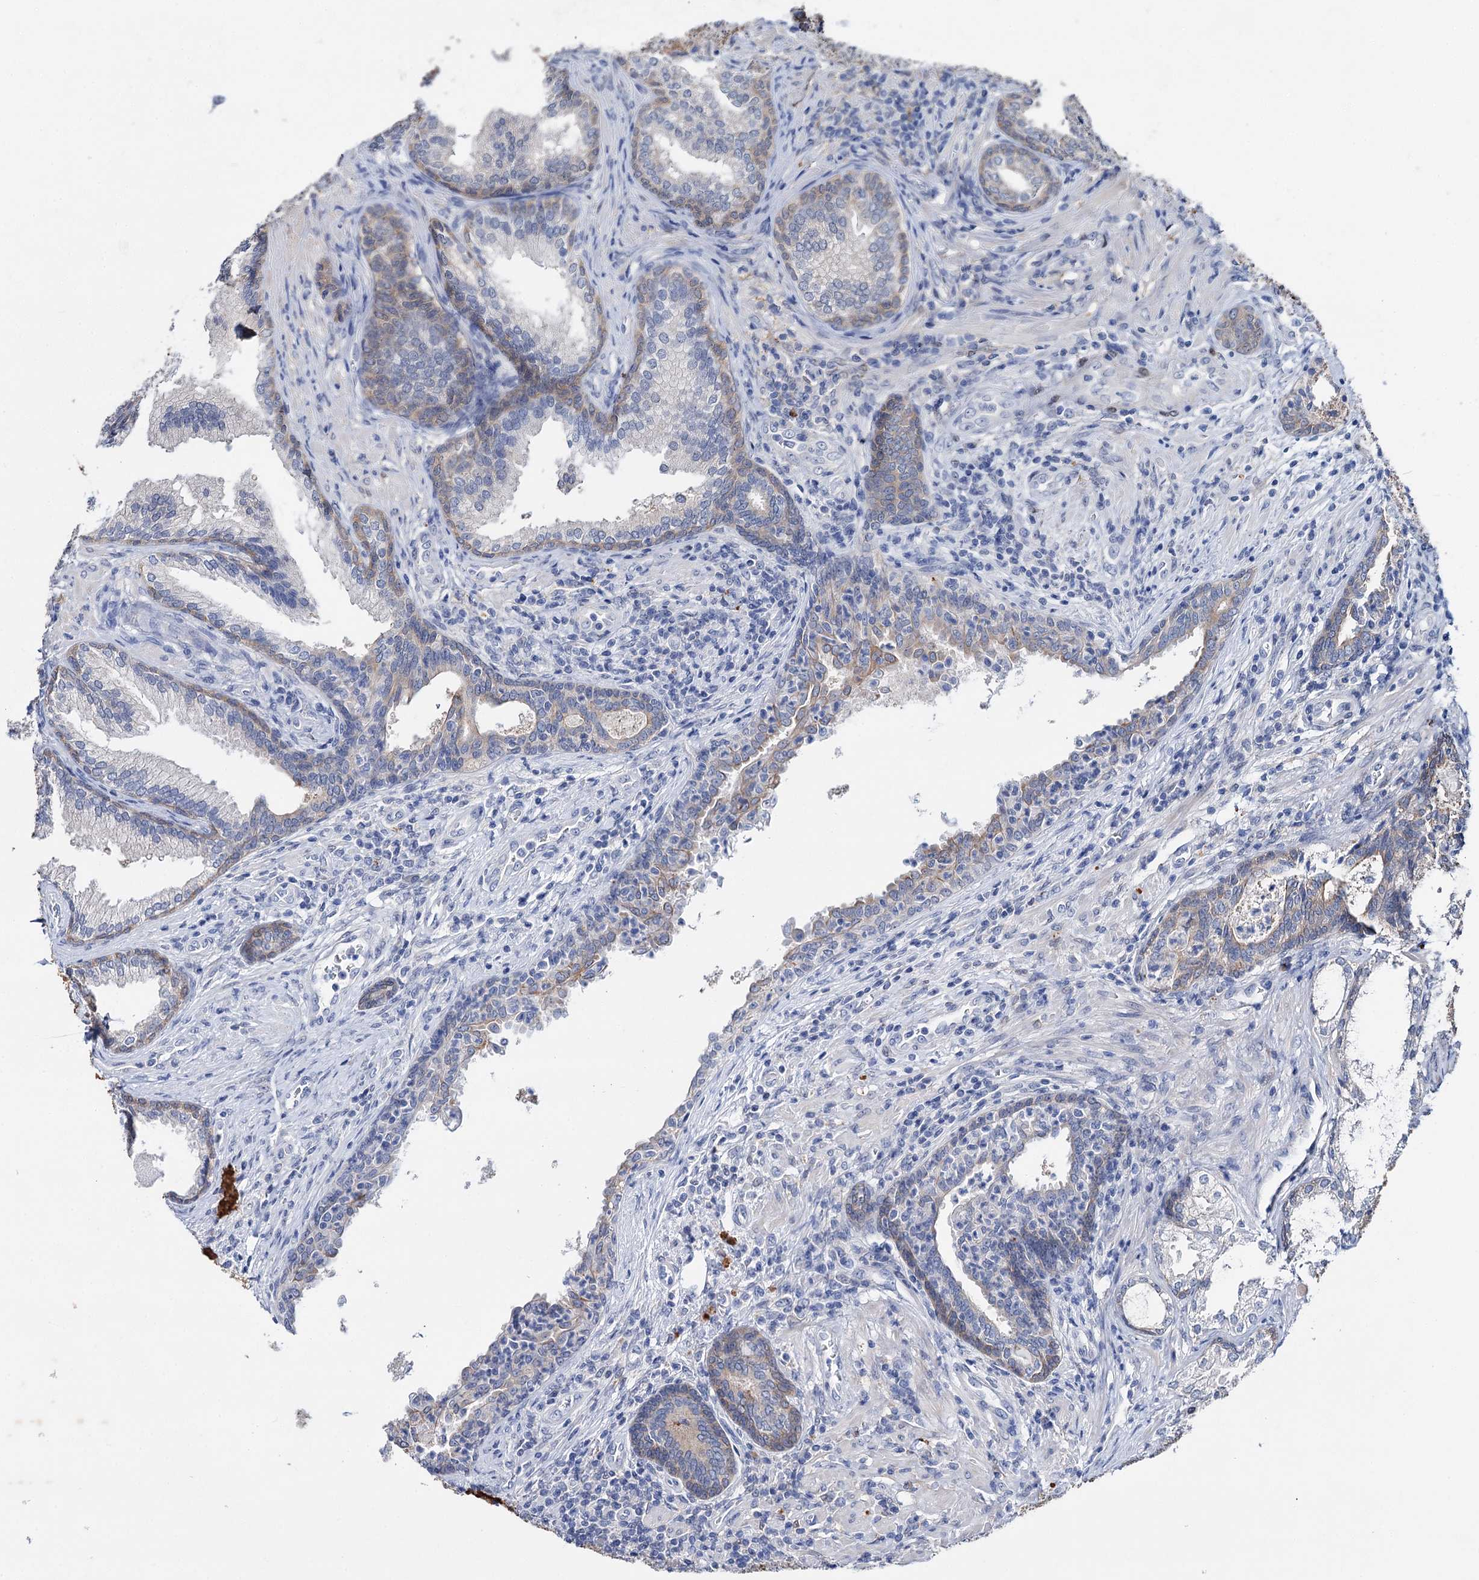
{"staining": {"intensity": "weak", "quantity": "<25%", "location": "cytoplasmic/membranous"}, "tissue": "prostate", "cell_type": "Glandular cells", "image_type": "normal", "snomed": [{"axis": "morphology", "description": "Normal tissue, NOS"}, {"axis": "topography", "description": "Prostate"}], "caption": "Immunohistochemistry of unremarkable human prostate demonstrates no positivity in glandular cells.", "gene": "LYZL4", "patient": {"sex": "male", "age": 76}}